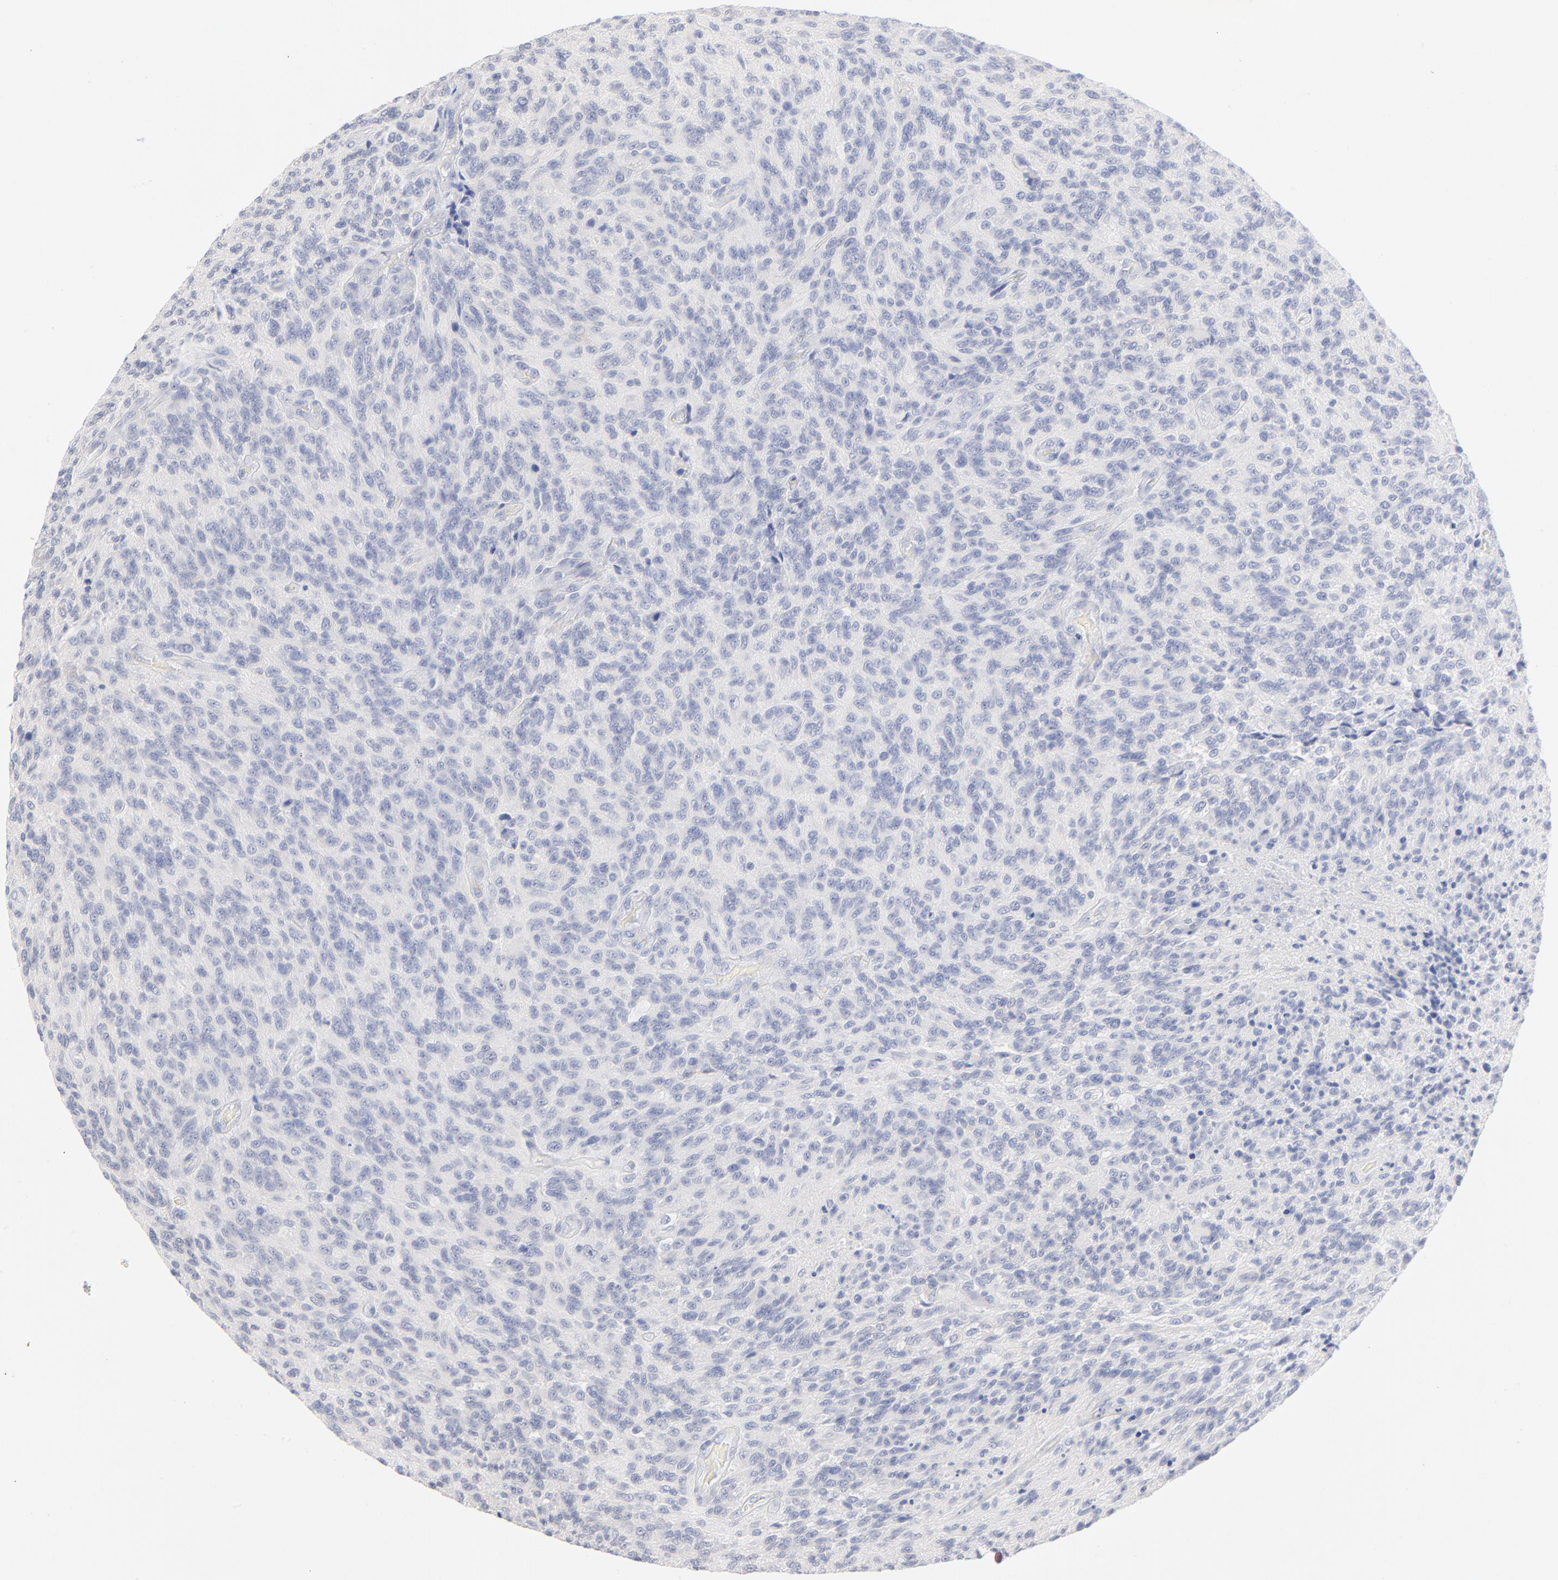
{"staining": {"intensity": "negative", "quantity": "none", "location": "none"}, "tissue": "glioma", "cell_type": "Tumor cells", "image_type": "cancer", "snomed": [{"axis": "morphology", "description": "Normal tissue, NOS"}, {"axis": "morphology", "description": "Glioma, malignant, High grade"}, {"axis": "topography", "description": "Cerebral cortex"}], "caption": "Protein analysis of malignant high-grade glioma reveals no significant staining in tumor cells.", "gene": "ONECUT1", "patient": {"sex": "male", "age": 56}}